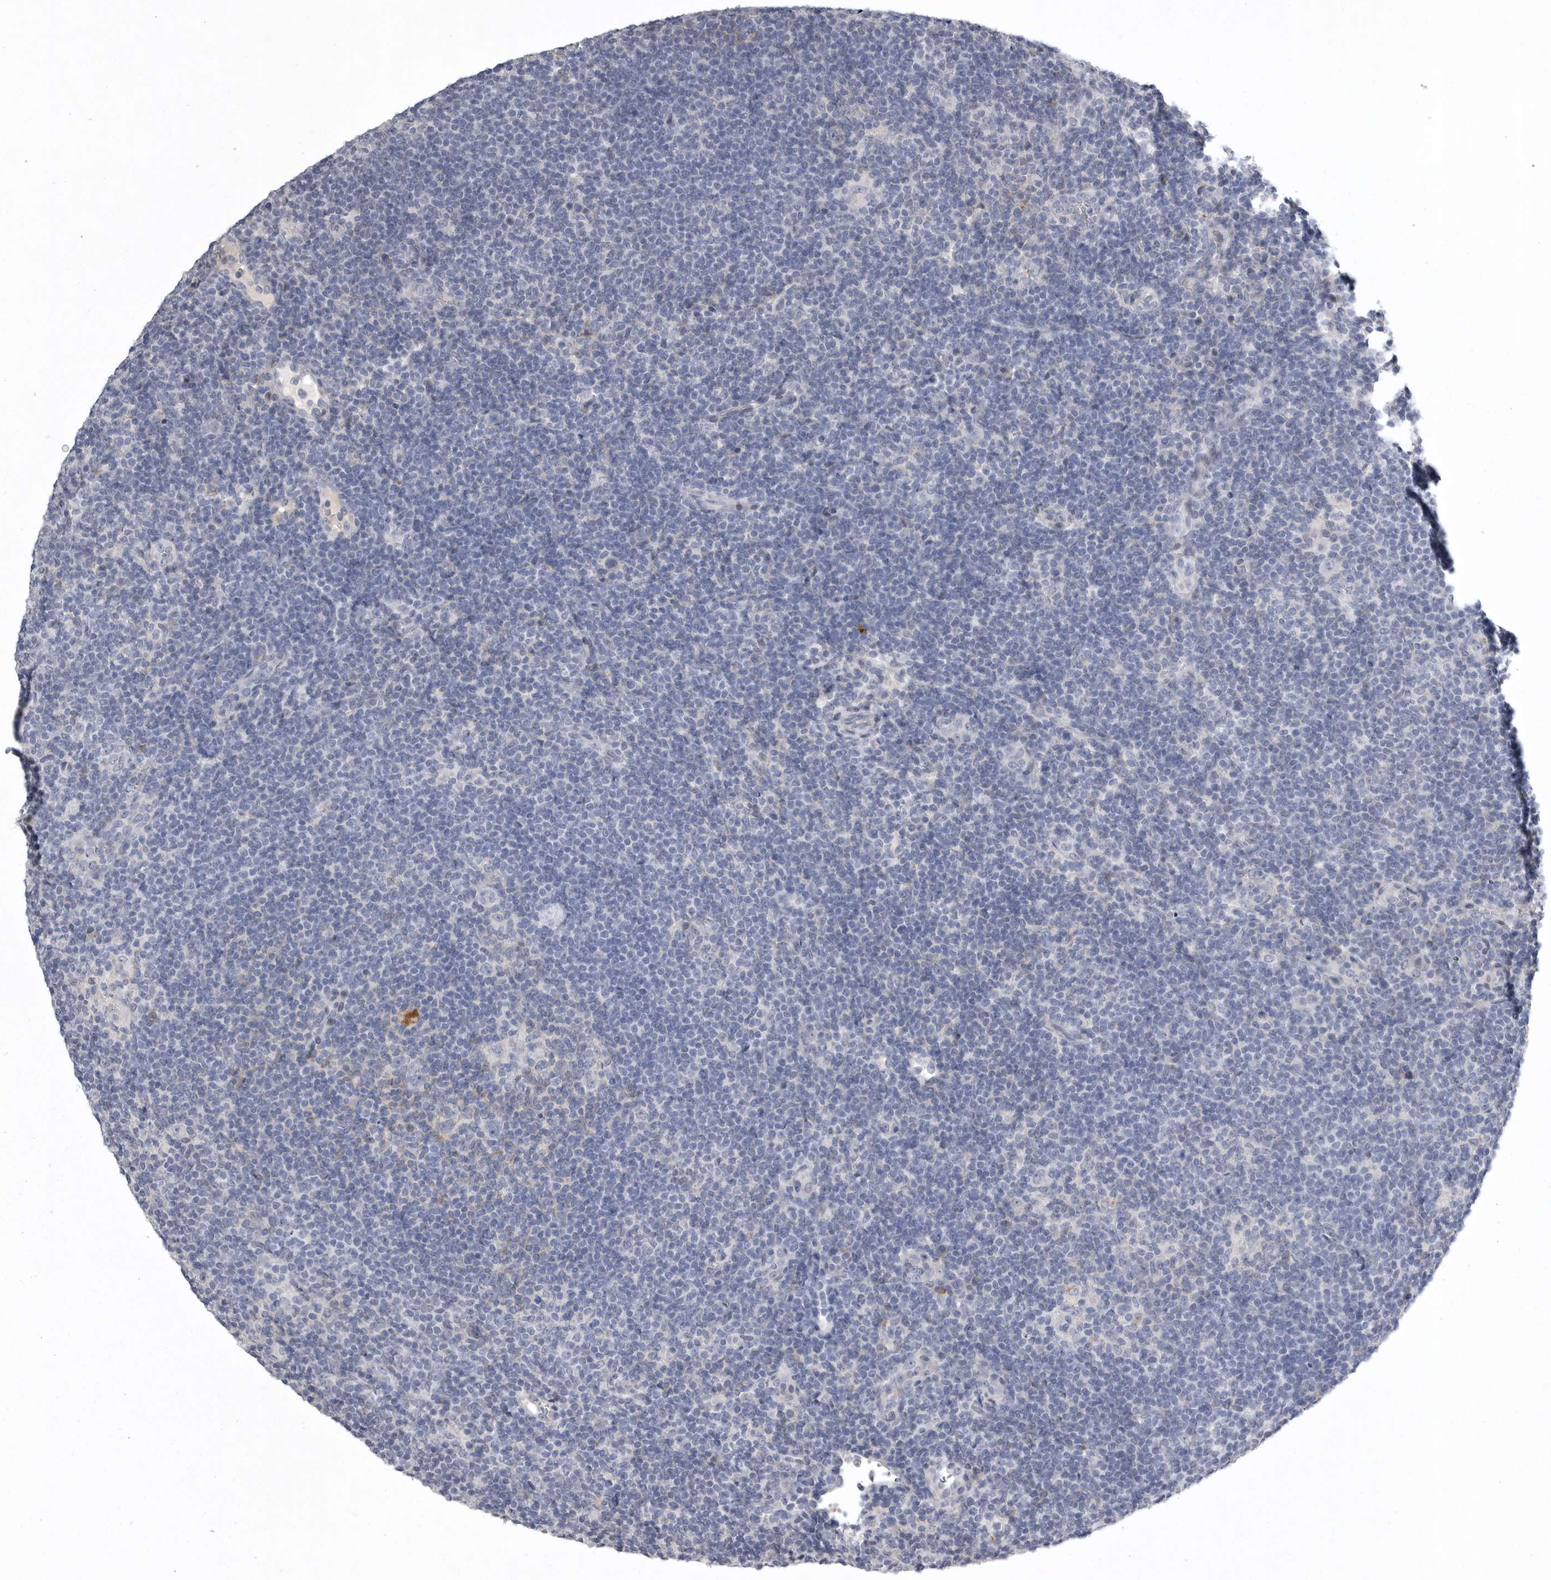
{"staining": {"intensity": "negative", "quantity": "none", "location": "none"}, "tissue": "lymphoma", "cell_type": "Tumor cells", "image_type": "cancer", "snomed": [{"axis": "morphology", "description": "Hodgkin's disease, NOS"}, {"axis": "topography", "description": "Lymph node"}], "caption": "A photomicrograph of human Hodgkin's disease is negative for staining in tumor cells.", "gene": "CRP", "patient": {"sex": "female", "age": 57}}